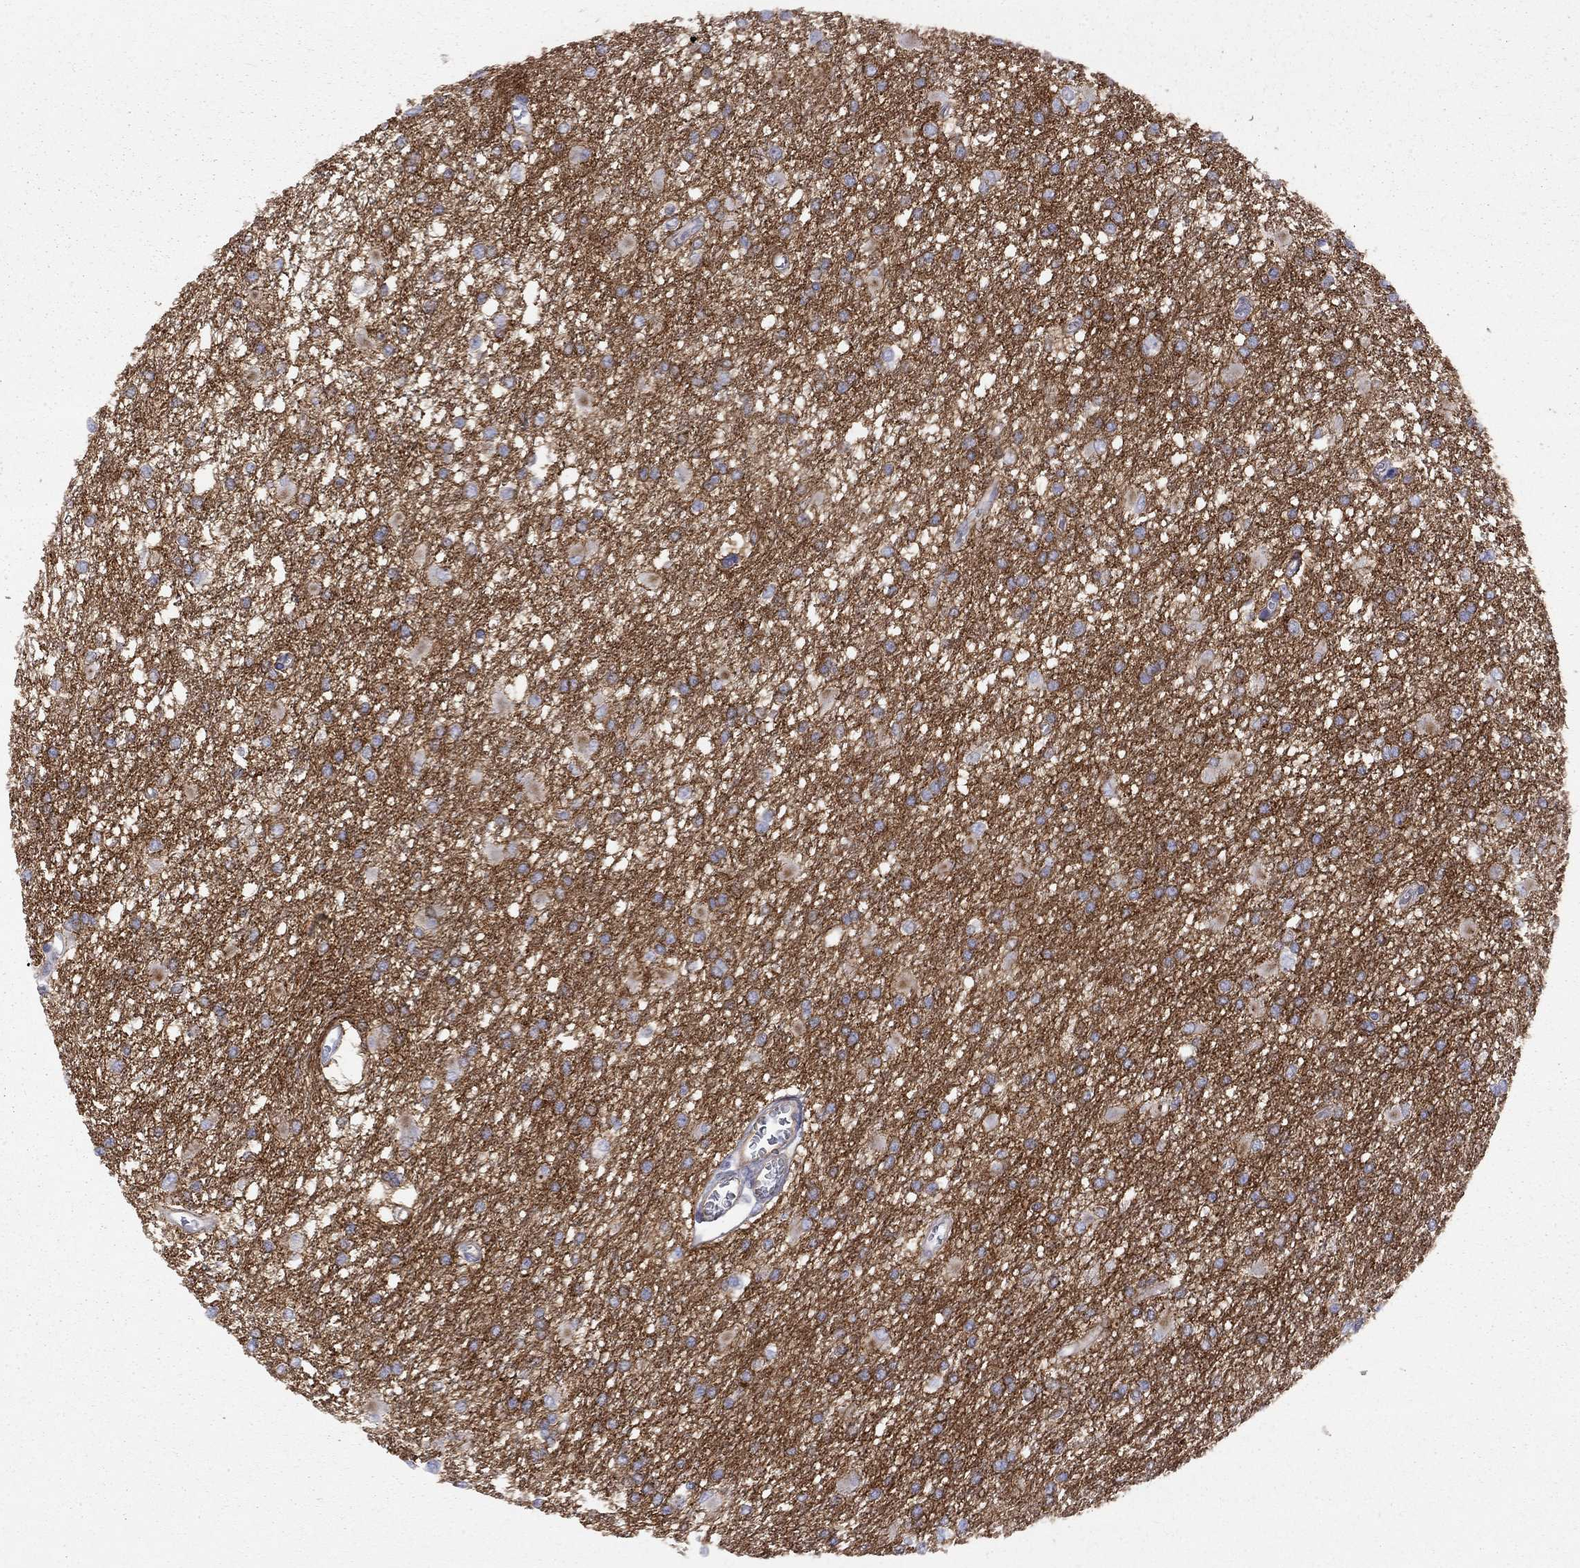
{"staining": {"intensity": "strong", "quantity": "<25%", "location": "cytoplasmic/membranous"}, "tissue": "glioma", "cell_type": "Tumor cells", "image_type": "cancer", "snomed": [{"axis": "morphology", "description": "Glioma, malignant, High grade"}, {"axis": "topography", "description": "Cerebral cortex"}], "caption": "The photomicrograph displays a brown stain indicating the presence of a protein in the cytoplasmic/membranous of tumor cells in malignant glioma (high-grade).", "gene": "GPRC5B", "patient": {"sex": "male", "age": 79}}